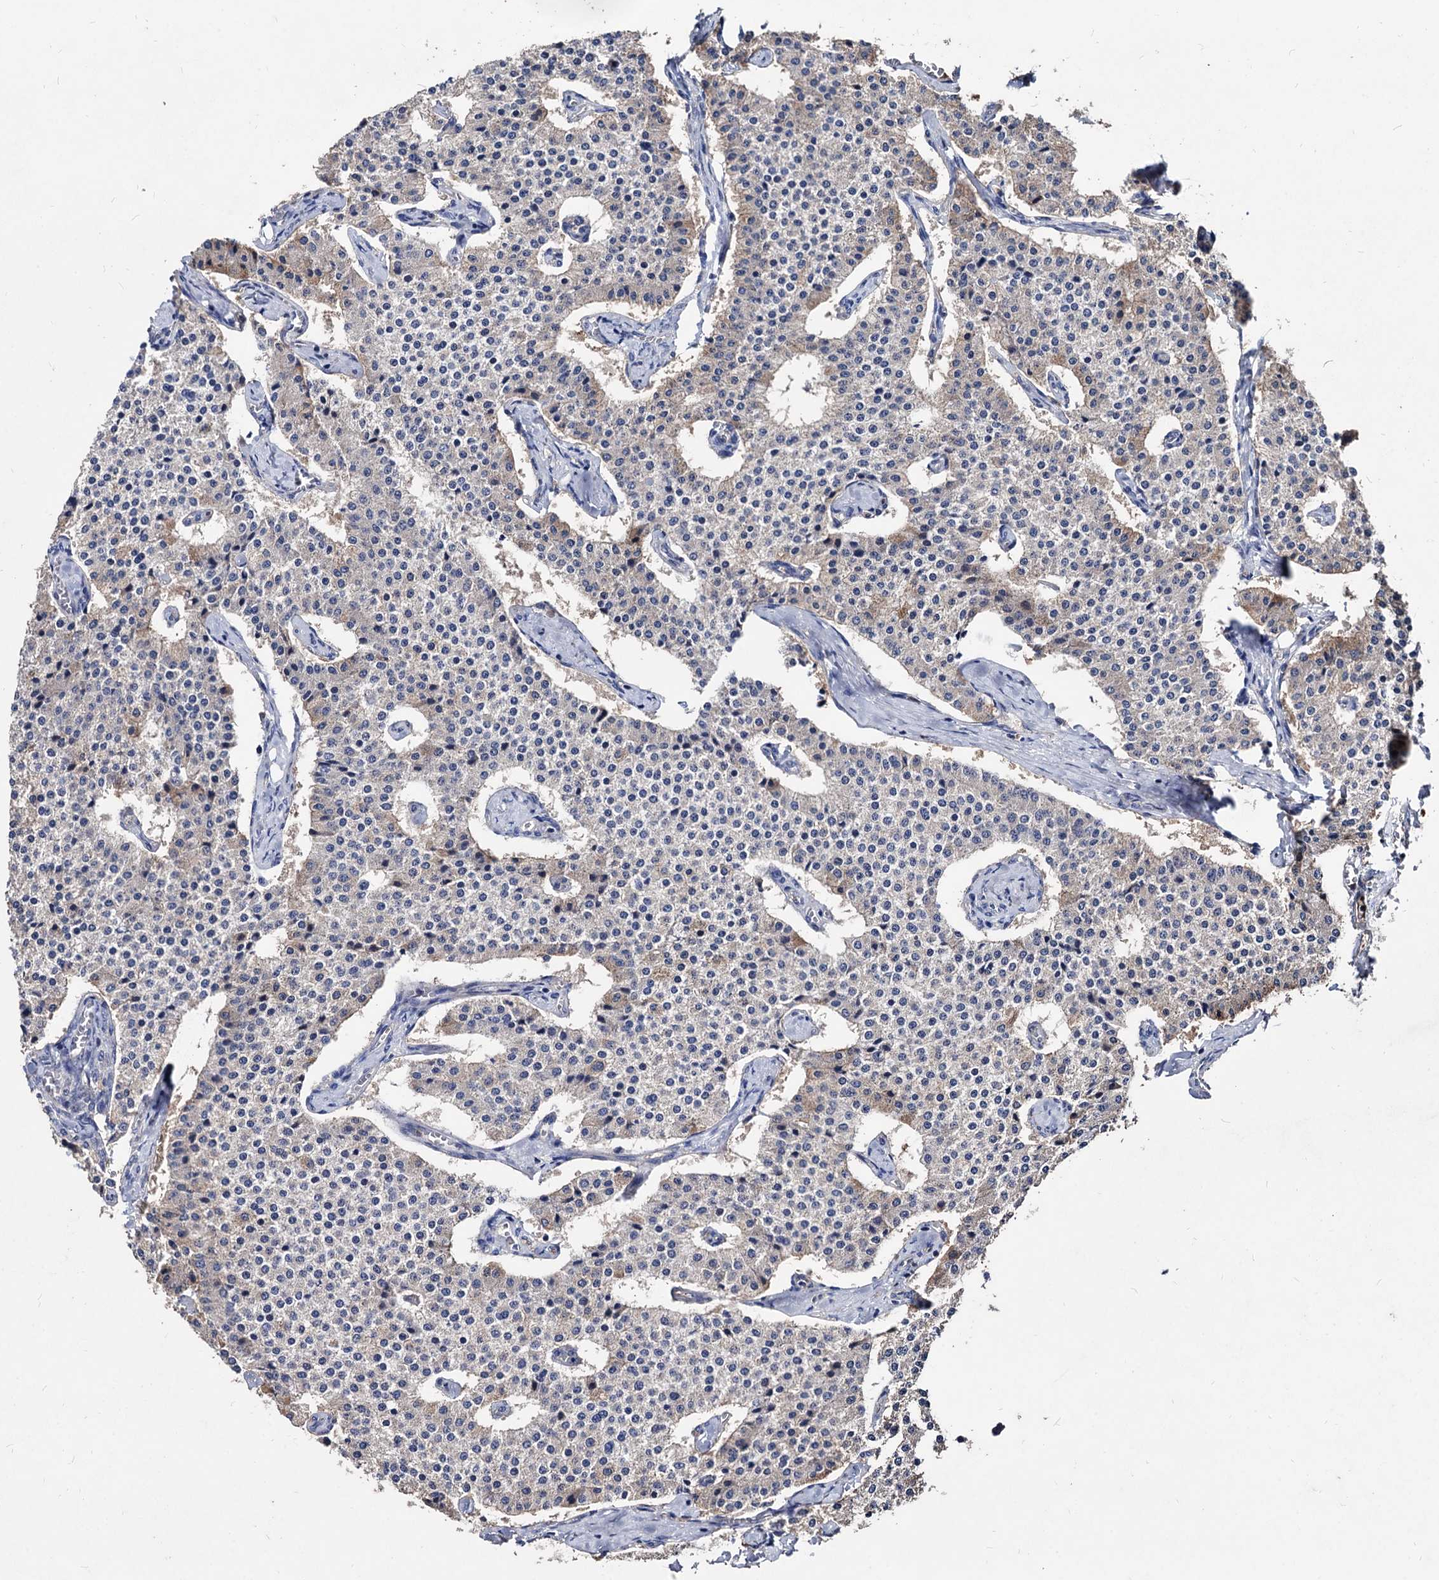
{"staining": {"intensity": "weak", "quantity": "<25%", "location": "cytoplasmic/membranous"}, "tissue": "carcinoid", "cell_type": "Tumor cells", "image_type": "cancer", "snomed": [{"axis": "morphology", "description": "Carcinoid, malignant, NOS"}, {"axis": "topography", "description": "Colon"}], "caption": "A high-resolution micrograph shows immunohistochemistry (IHC) staining of carcinoid (malignant), which demonstrates no significant positivity in tumor cells. Nuclei are stained in blue.", "gene": "CPPED1", "patient": {"sex": "female", "age": 52}}